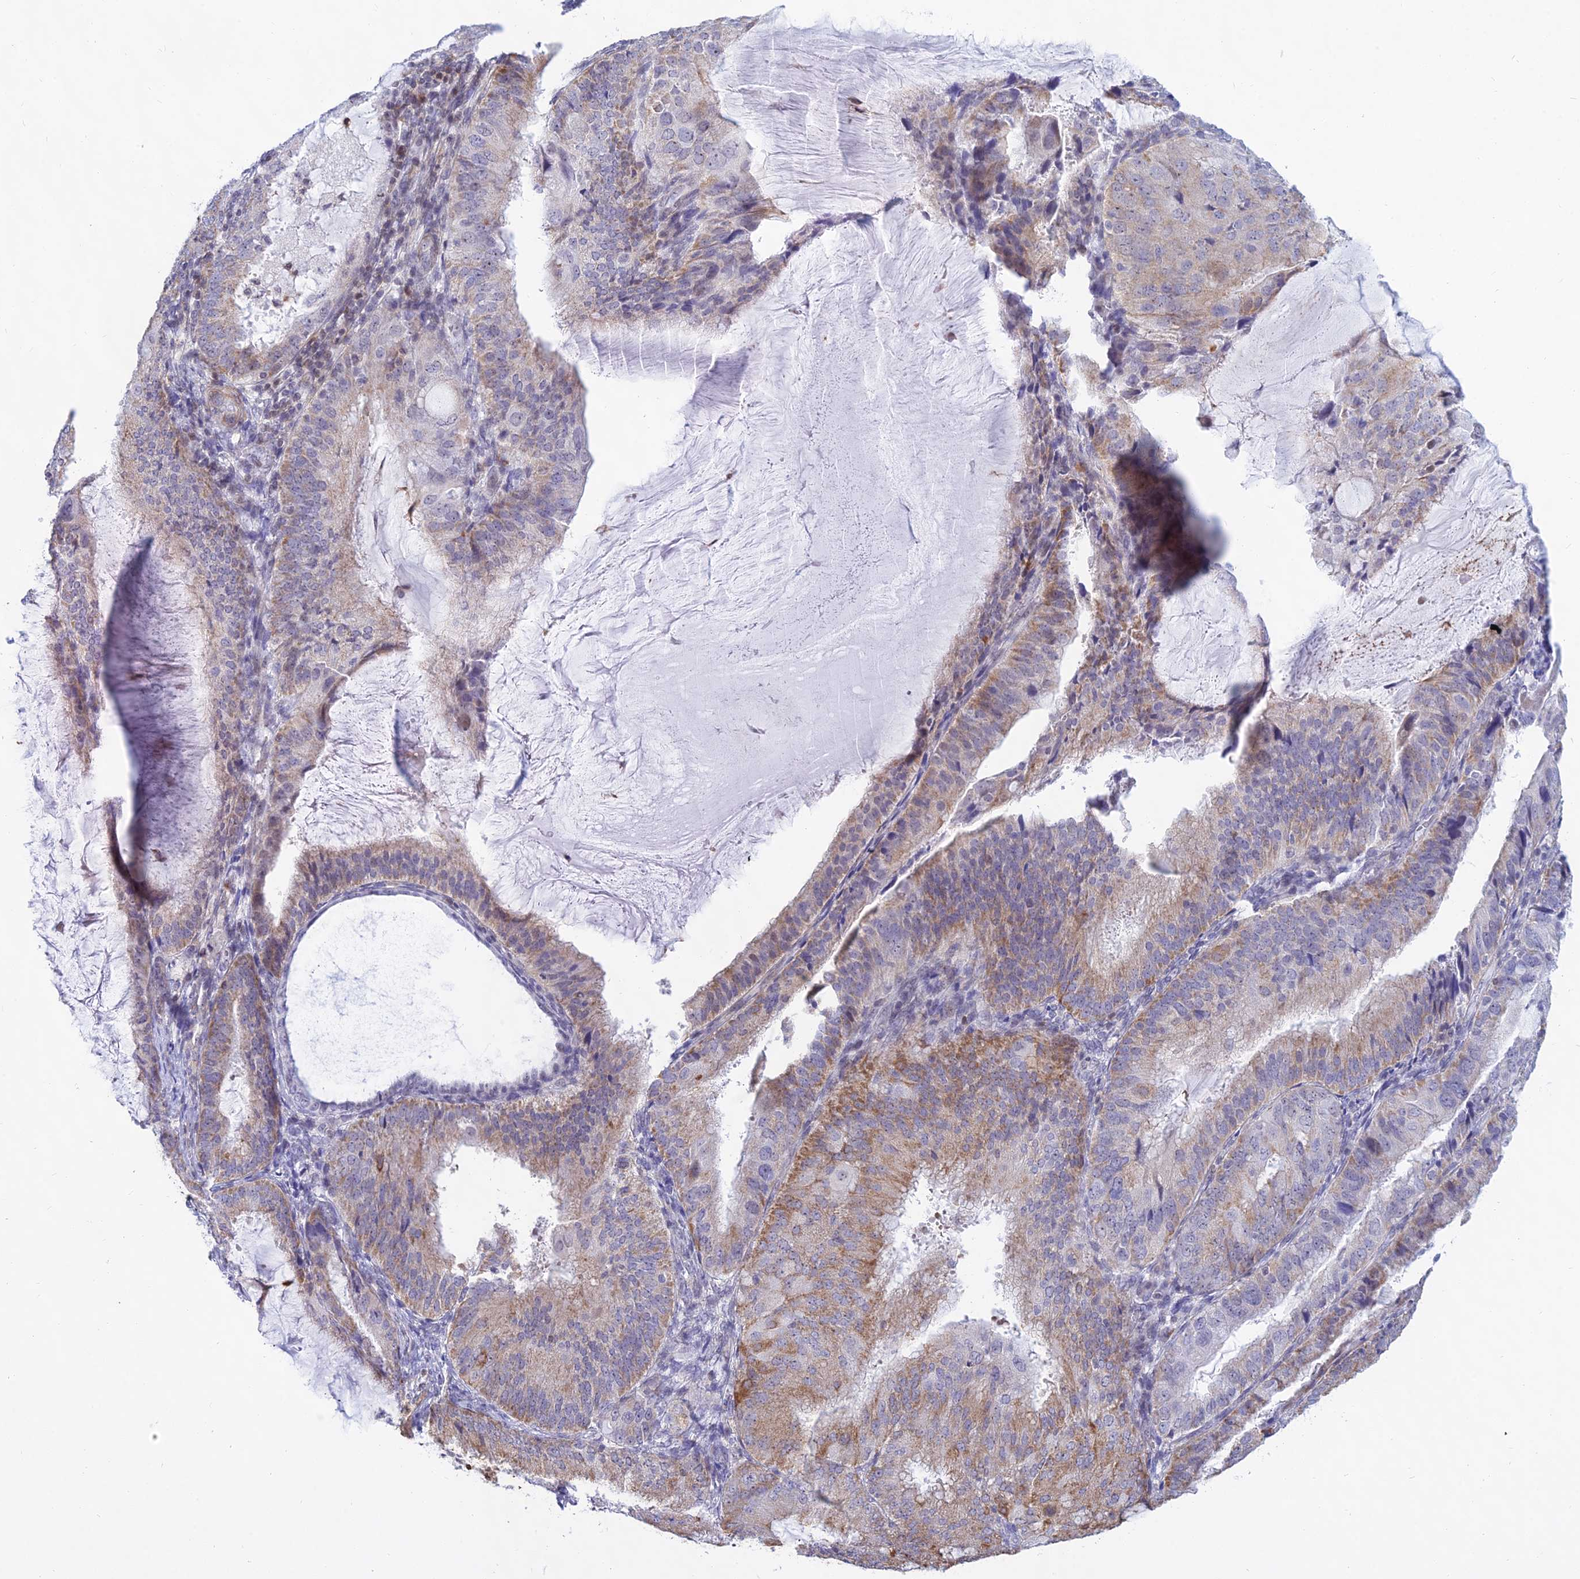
{"staining": {"intensity": "moderate", "quantity": "25%-75%", "location": "cytoplasmic/membranous"}, "tissue": "endometrial cancer", "cell_type": "Tumor cells", "image_type": "cancer", "snomed": [{"axis": "morphology", "description": "Adenocarcinoma, NOS"}, {"axis": "topography", "description": "Endometrium"}], "caption": "Moderate cytoplasmic/membranous expression is appreciated in approximately 25%-75% of tumor cells in endometrial cancer.", "gene": "KRR1", "patient": {"sex": "female", "age": 81}}